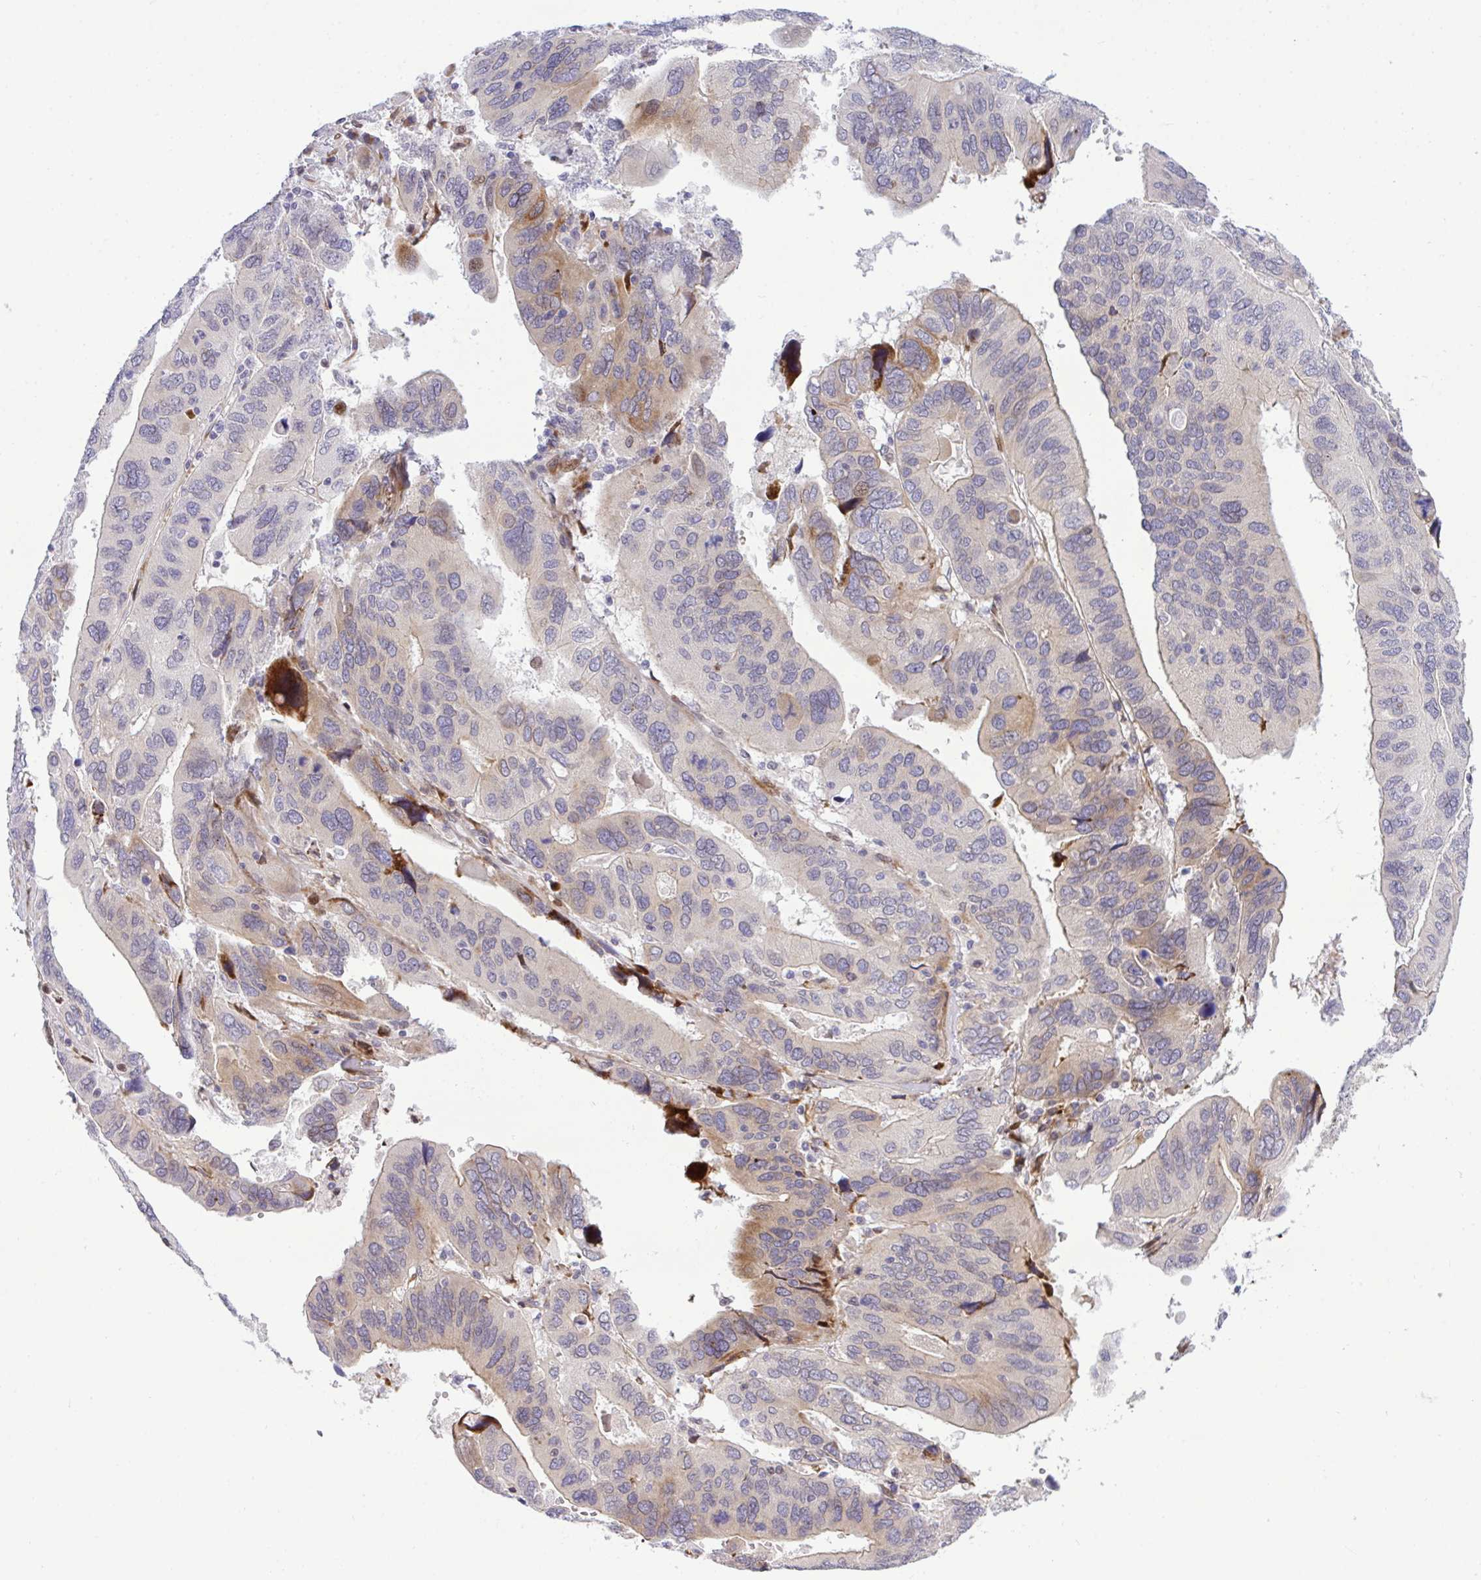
{"staining": {"intensity": "strong", "quantity": "<25%", "location": "cytoplasmic/membranous,nuclear"}, "tissue": "ovarian cancer", "cell_type": "Tumor cells", "image_type": "cancer", "snomed": [{"axis": "morphology", "description": "Cystadenocarcinoma, serous, NOS"}, {"axis": "topography", "description": "Ovary"}], "caption": "Immunohistochemical staining of ovarian cancer demonstrates strong cytoplasmic/membranous and nuclear protein expression in approximately <25% of tumor cells.", "gene": "CASTOR2", "patient": {"sex": "female", "age": 79}}